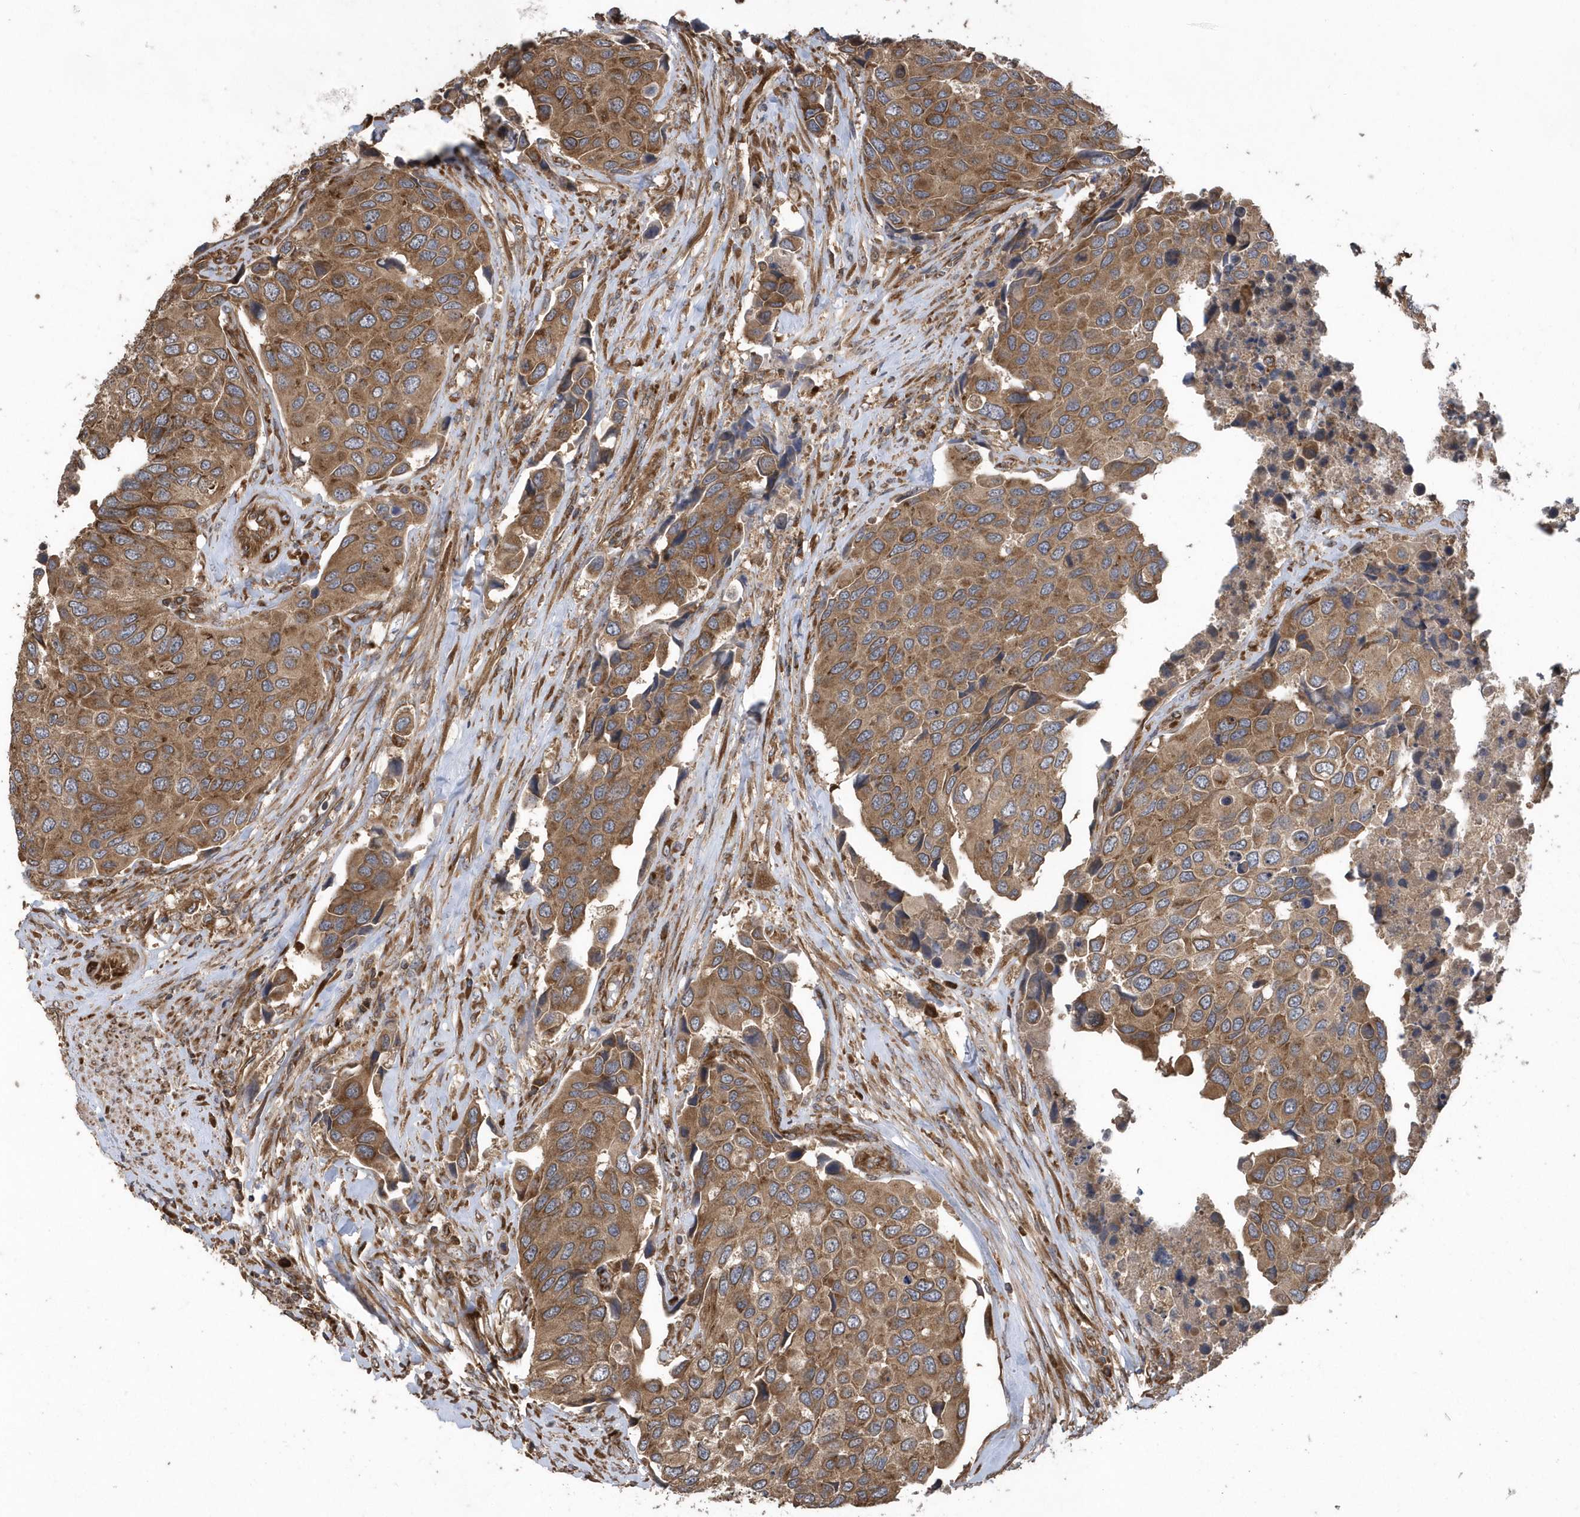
{"staining": {"intensity": "moderate", "quantity": ">75%", "location": "cytoplasmic/membranous"}, "tissue": "urothelial cancer", "cell_type": "Tumor cells", "image_type": "cancer", "snomed": [{"axis": "morphology", "description": "Urothelial carcinoma, High grade"}, {"axis": "topography", "description": "Urinary bladder"}], "caption": "Urothelial cancer stained with DAB immunohistochemistry demonstrates medium levels of moderate cytoplasmic/membranous expression in approximately >75% of tumor cells.", "gene": "WASHC5", "patient": {"sex": "male", "age": 74}}